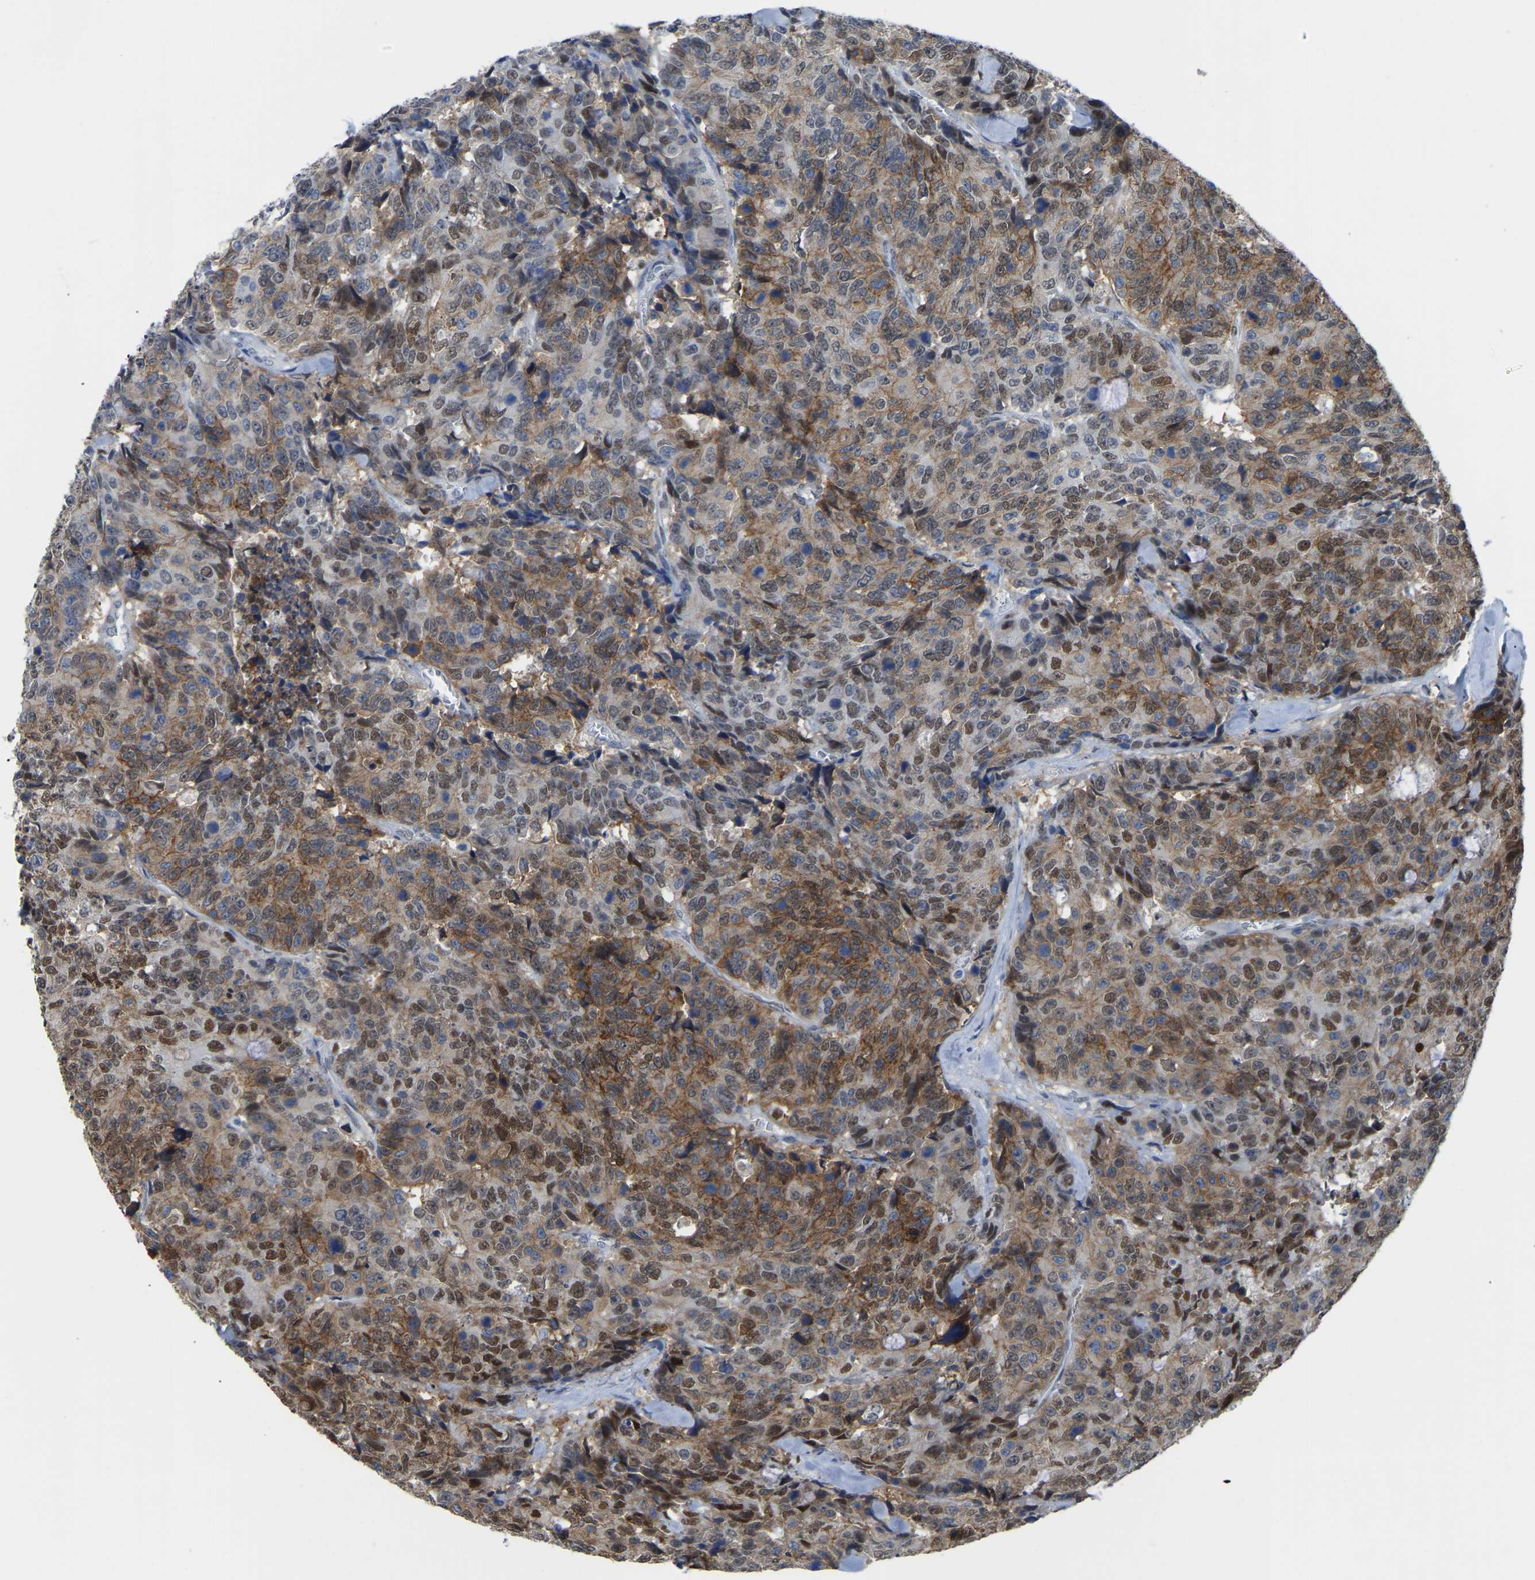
{"staining": {"intensity": "moderate", "quantity": ">75%", "location": "cytoplasmic/membranous,nuclear"}, "tissue": "colorectal cancer", "cell_type": "Tumor cells", "image_type": "cancer", "snomed": [{"axis": "morphology", "description": "Adenocarcinoma, NOS"}, {"axis": "topography", "description": "Colon"}], "caption": "Colorectal cancer (adenocarcinoma) stained with immunohistochemistry exhibits moderate cytoplasmic/membranous and nuclear expression in approximately >75% of tumor cells. (Brightfield microscopy of DAB IHC at high magnification).", "gene": "KLRG2", "patient": {"sex": "female", "age": 86}}